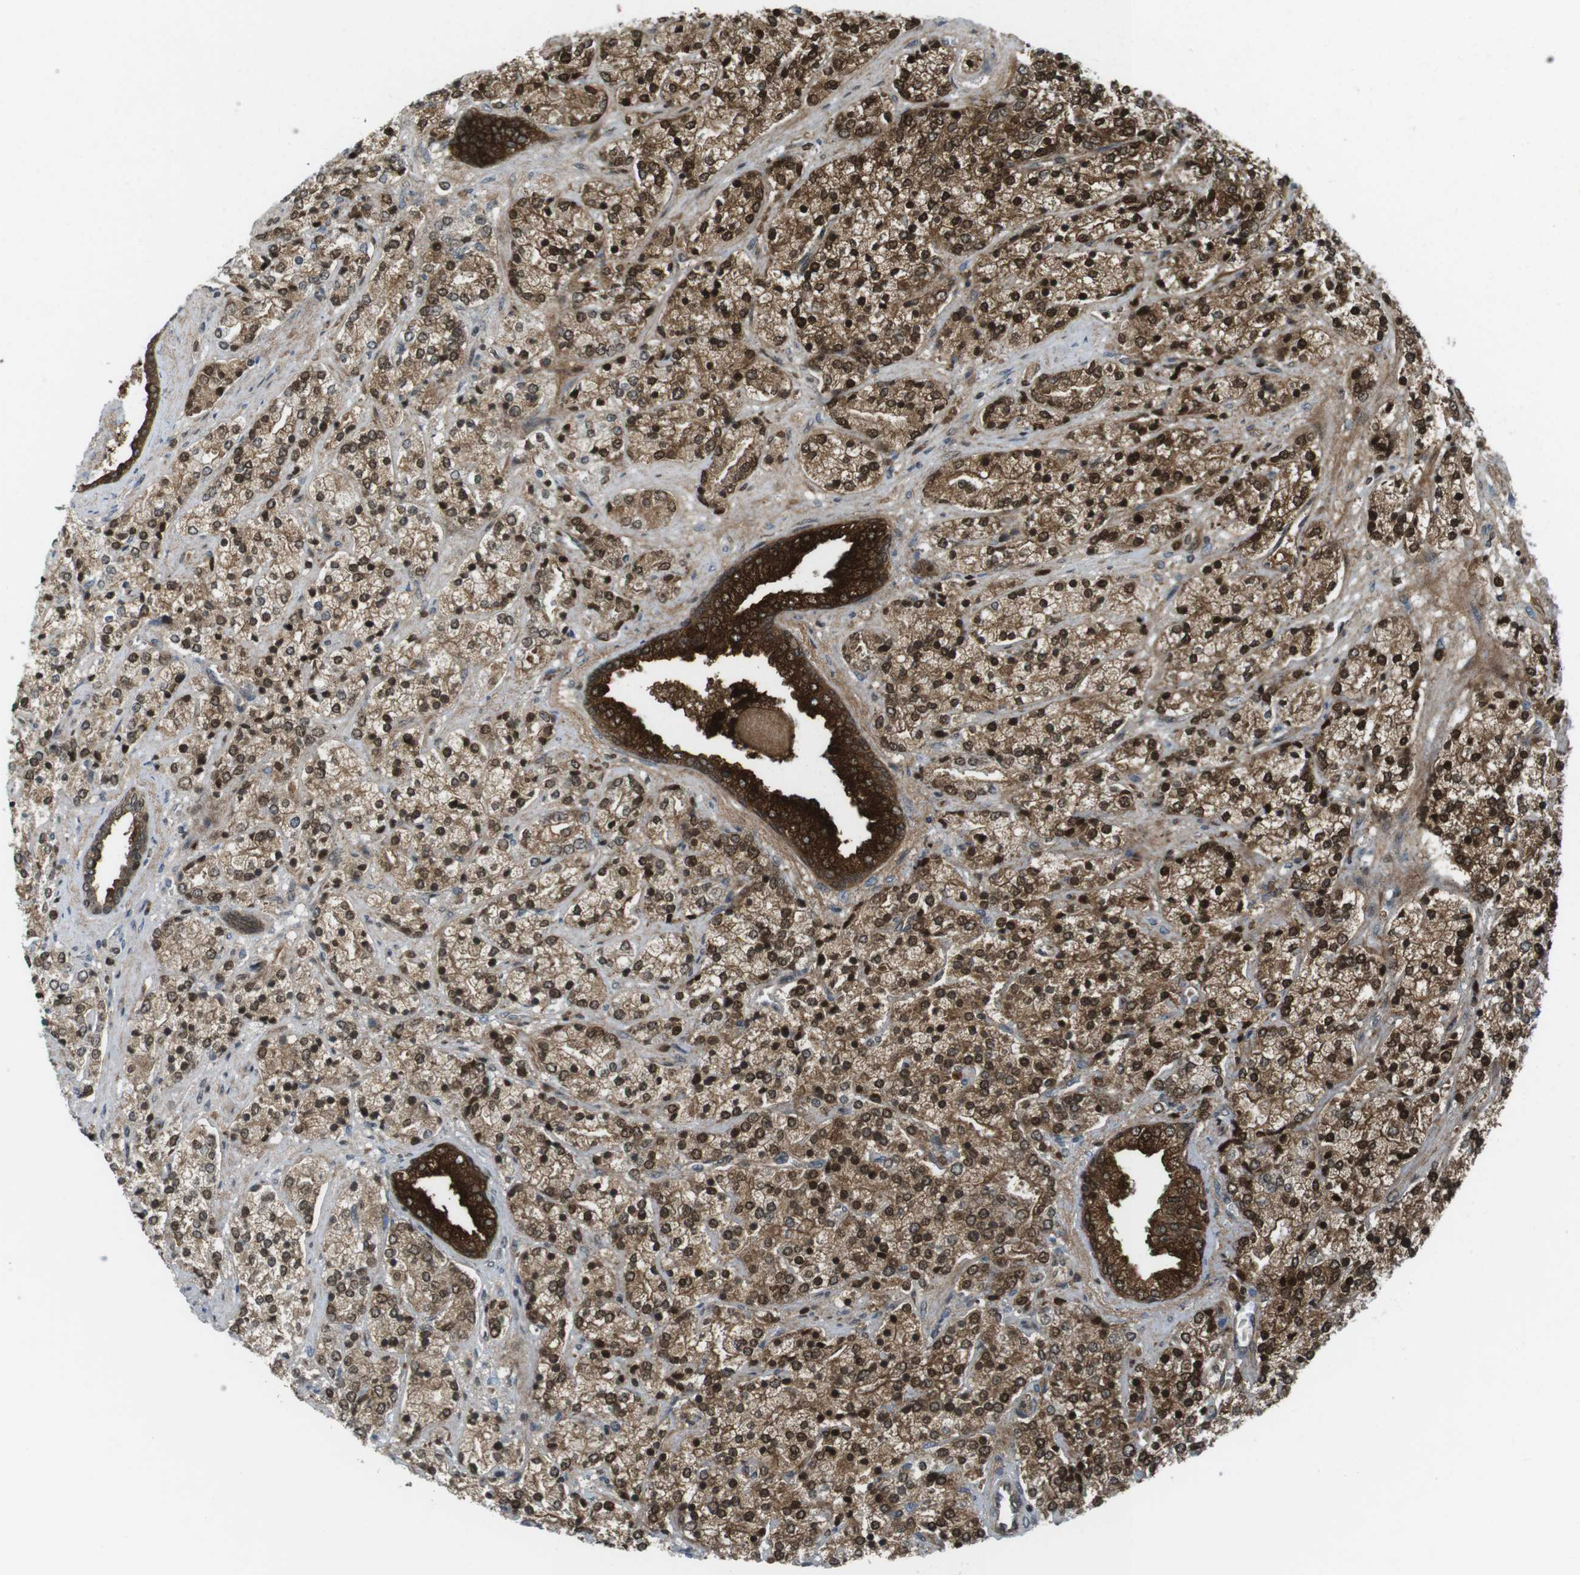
{"staining": {"intensity": "strong", "quantity": ">75%", "location": "cytoplasmic/membranous,nuclear"}, "tissue": "prostate cancer", "cell_type": "Tumor cells", "image_type": "cancer", "snomed": [{"axis": "morphology", "description": "Adenocarcinoma, High grade"}, {"axis": "topography", "description": "Prostate"}], "caption": "Tumor cells exhibit high levels of strong cytoplasmic/membranous and nuclear expression in about >75% of cells in prostate cancer (adenocarcinoma (high-grade)).", "gene": "AZGP1", "patient": {"sex": "male", "age": 71}}